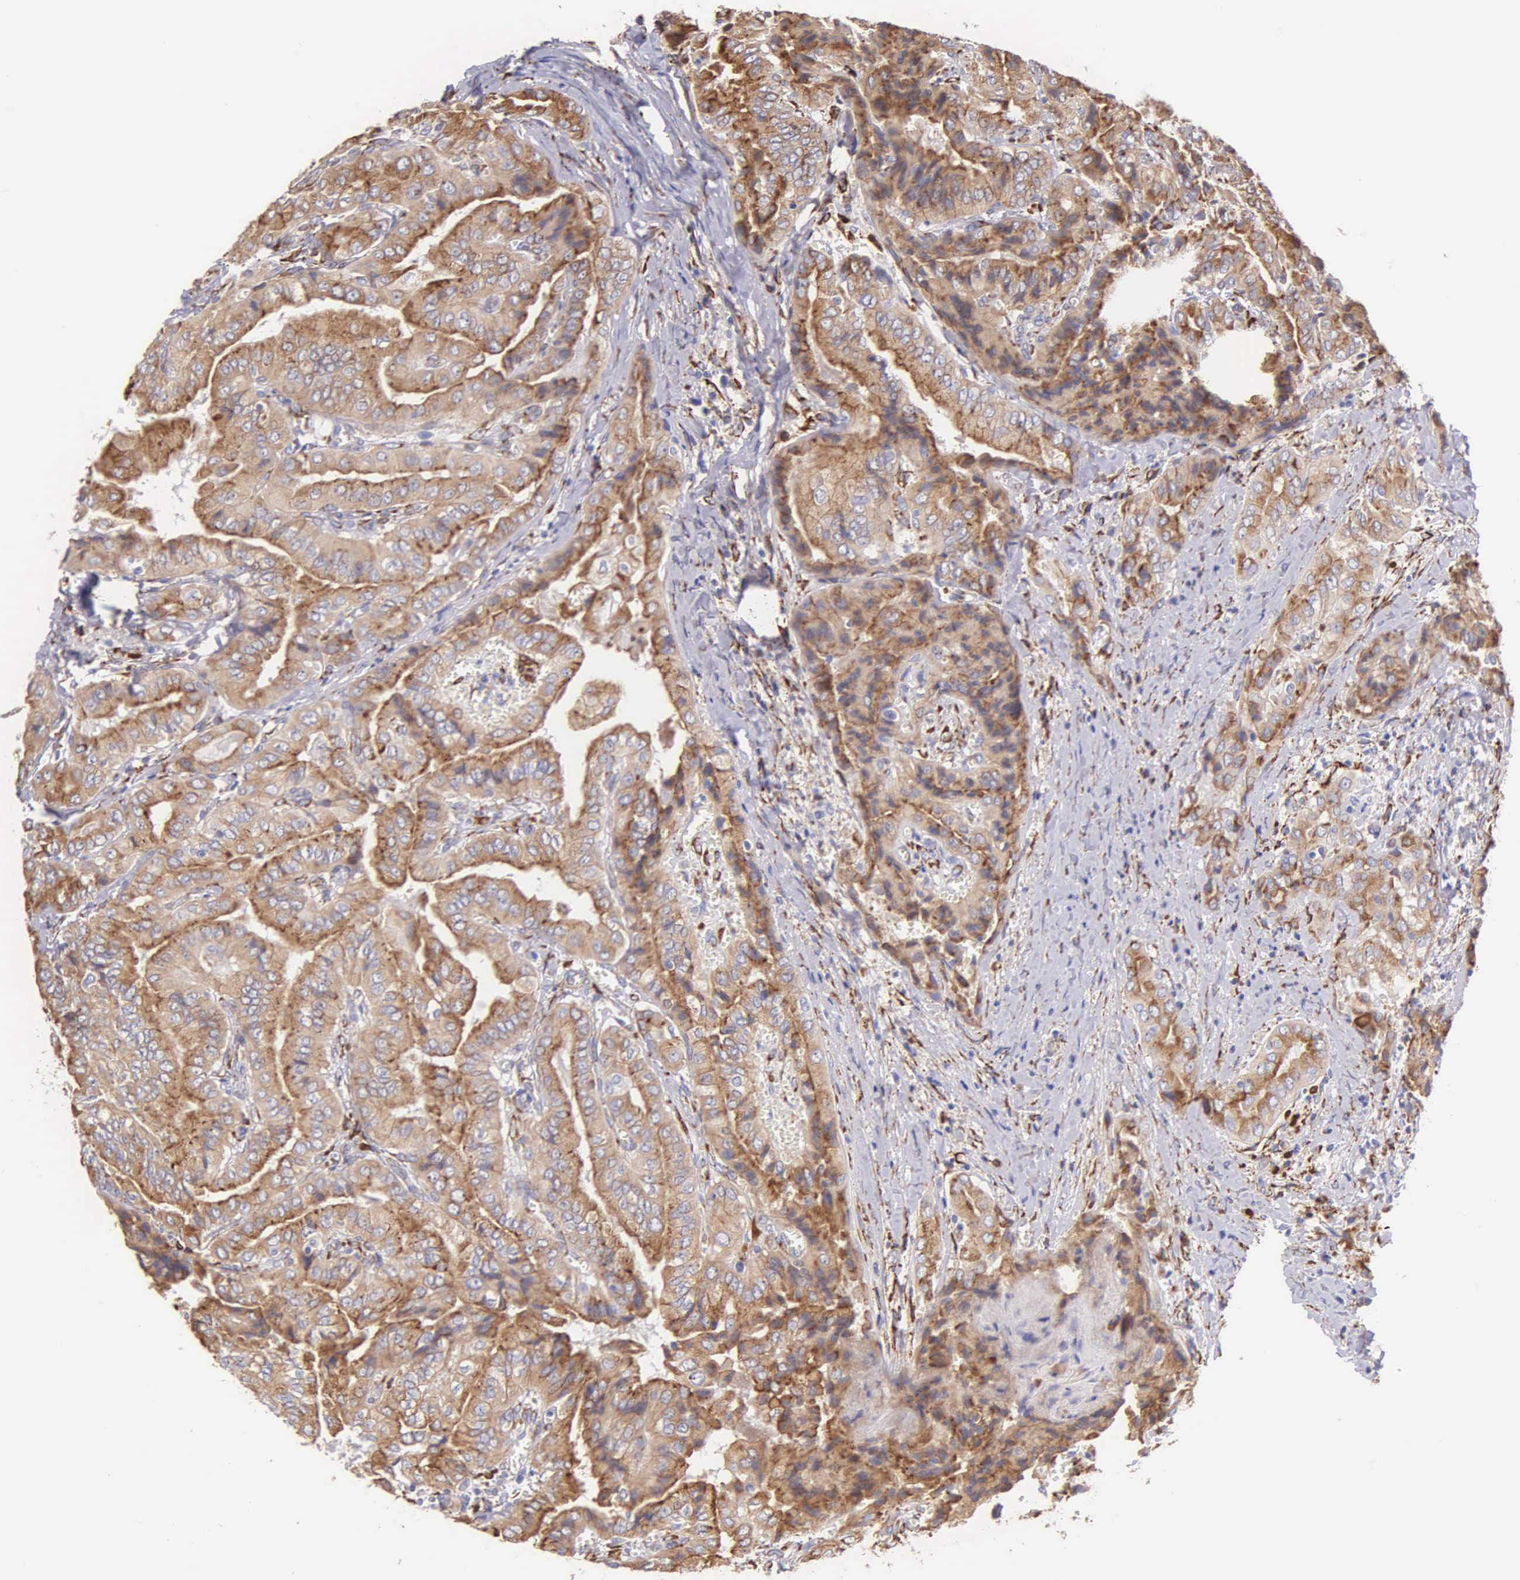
{"staining": {"intensity": "moderate", "quantity": ">75%", "location": "cytoplasmic/membranous"}, "tissue": "thyroid cancer", "cell_type": "Tumor cells", "image_type": "cancer", "snomed": [{"axis": "morphology", "description": "Papillary adenocarcinoma, NOS"}, {"axis": "topography", "description": "Thyroid gland"}], "caption": "A brown stain shows moderate cytoplasmic/membranous staining of a protein in human papillary adenocarcinoma (thyroid) tumor cells.", "gene": "CKAP4", "patient": {"sex": "female", "age": 71}}